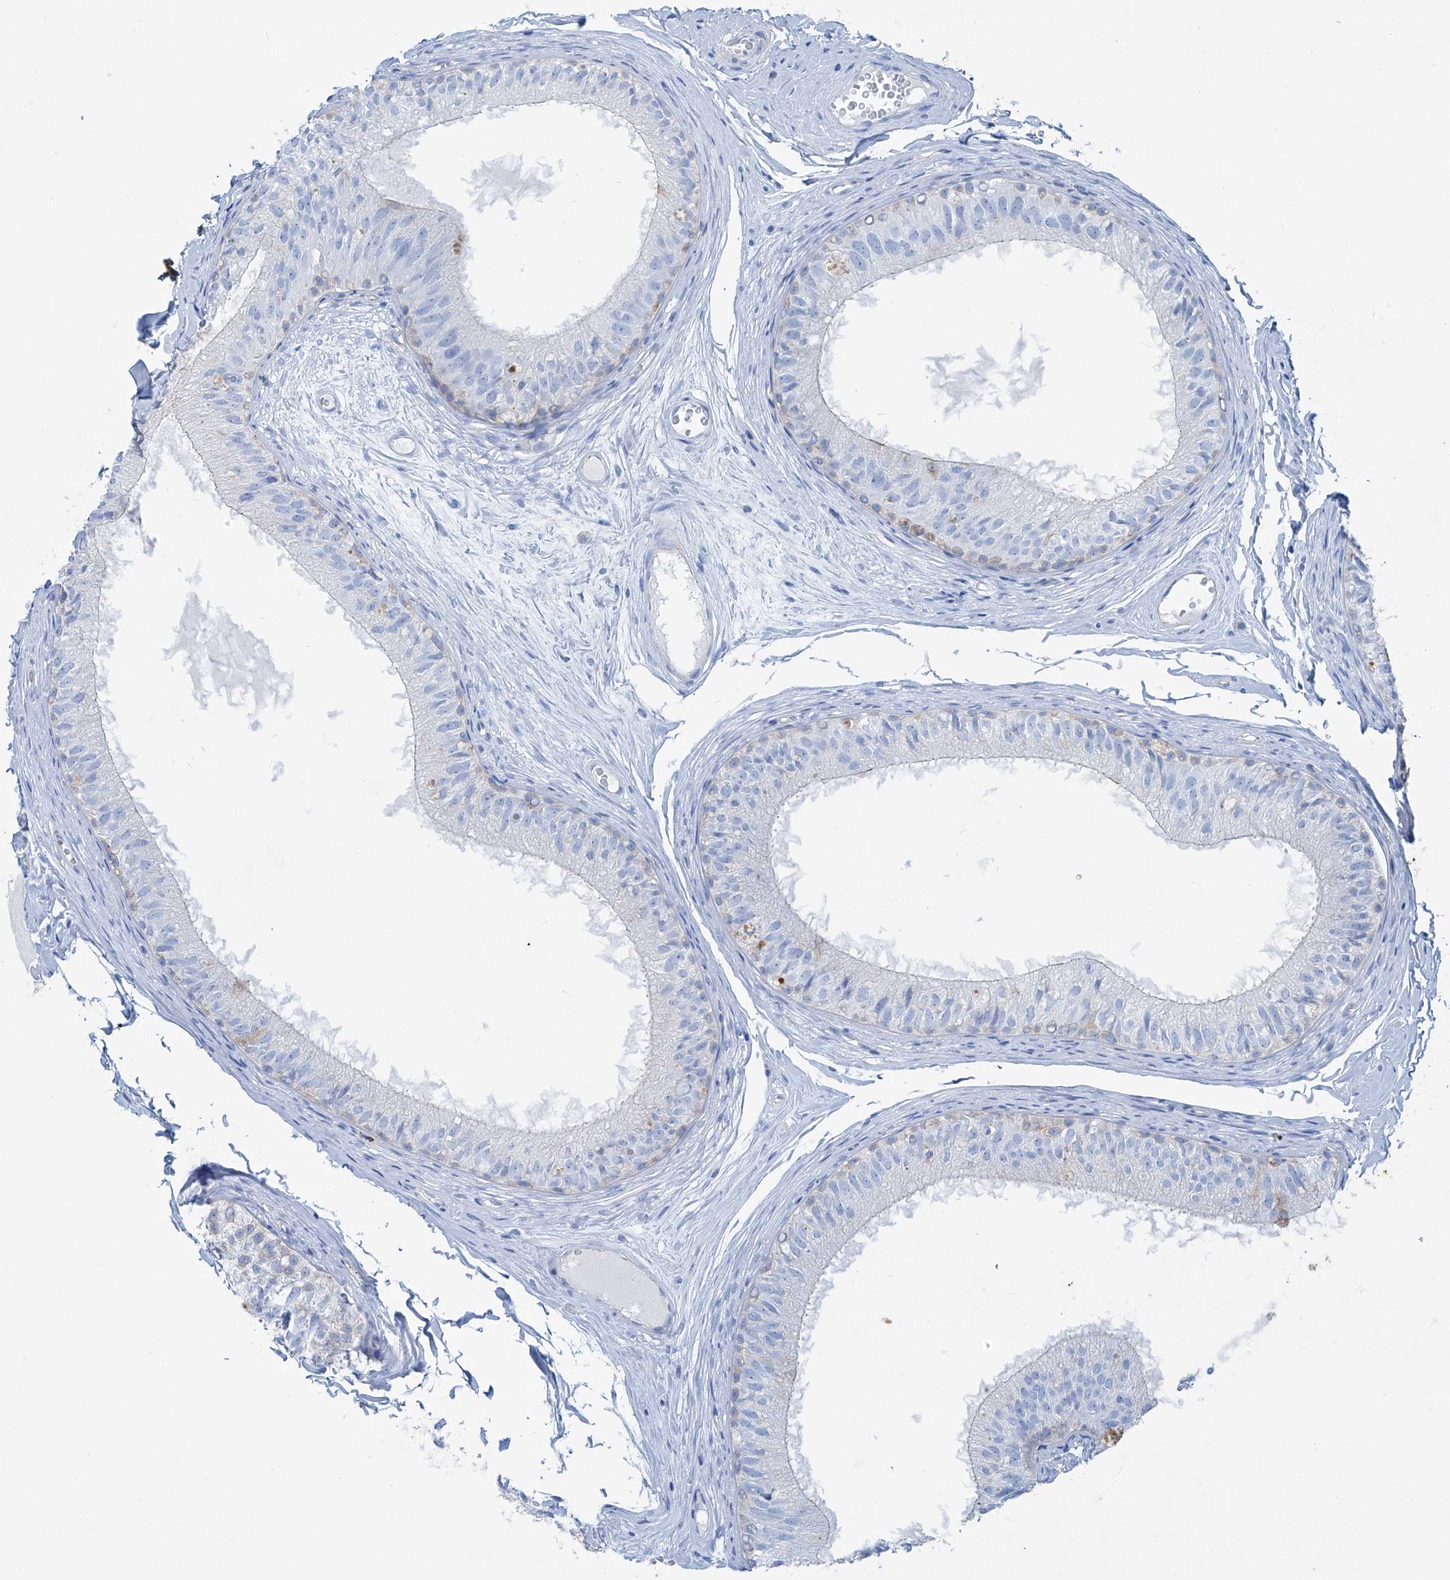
{"staining": {"intensity": "negative", "quantity": "none", "location": "none"}, "tissue": "epididymis", "cell_type": "Glandular cells", "image_type": "normal", "snomed": [{"axis": "morphology", "description": "Normal tissue, NOS"}, {"axis": "morphology", "description": "Seminoma in situ"}, {"axis": "topography", "description": "Testis"}, {"axis": "topography", "description": "Epididymis"}], "caption": "Immunohistochemistry photomicrograph of unremarkable human epididymis stained for a protein (brown), which shows no expression in glandular cells.", "gene": "MAGI1", "patient": {"sex": "male", "age": 28}}